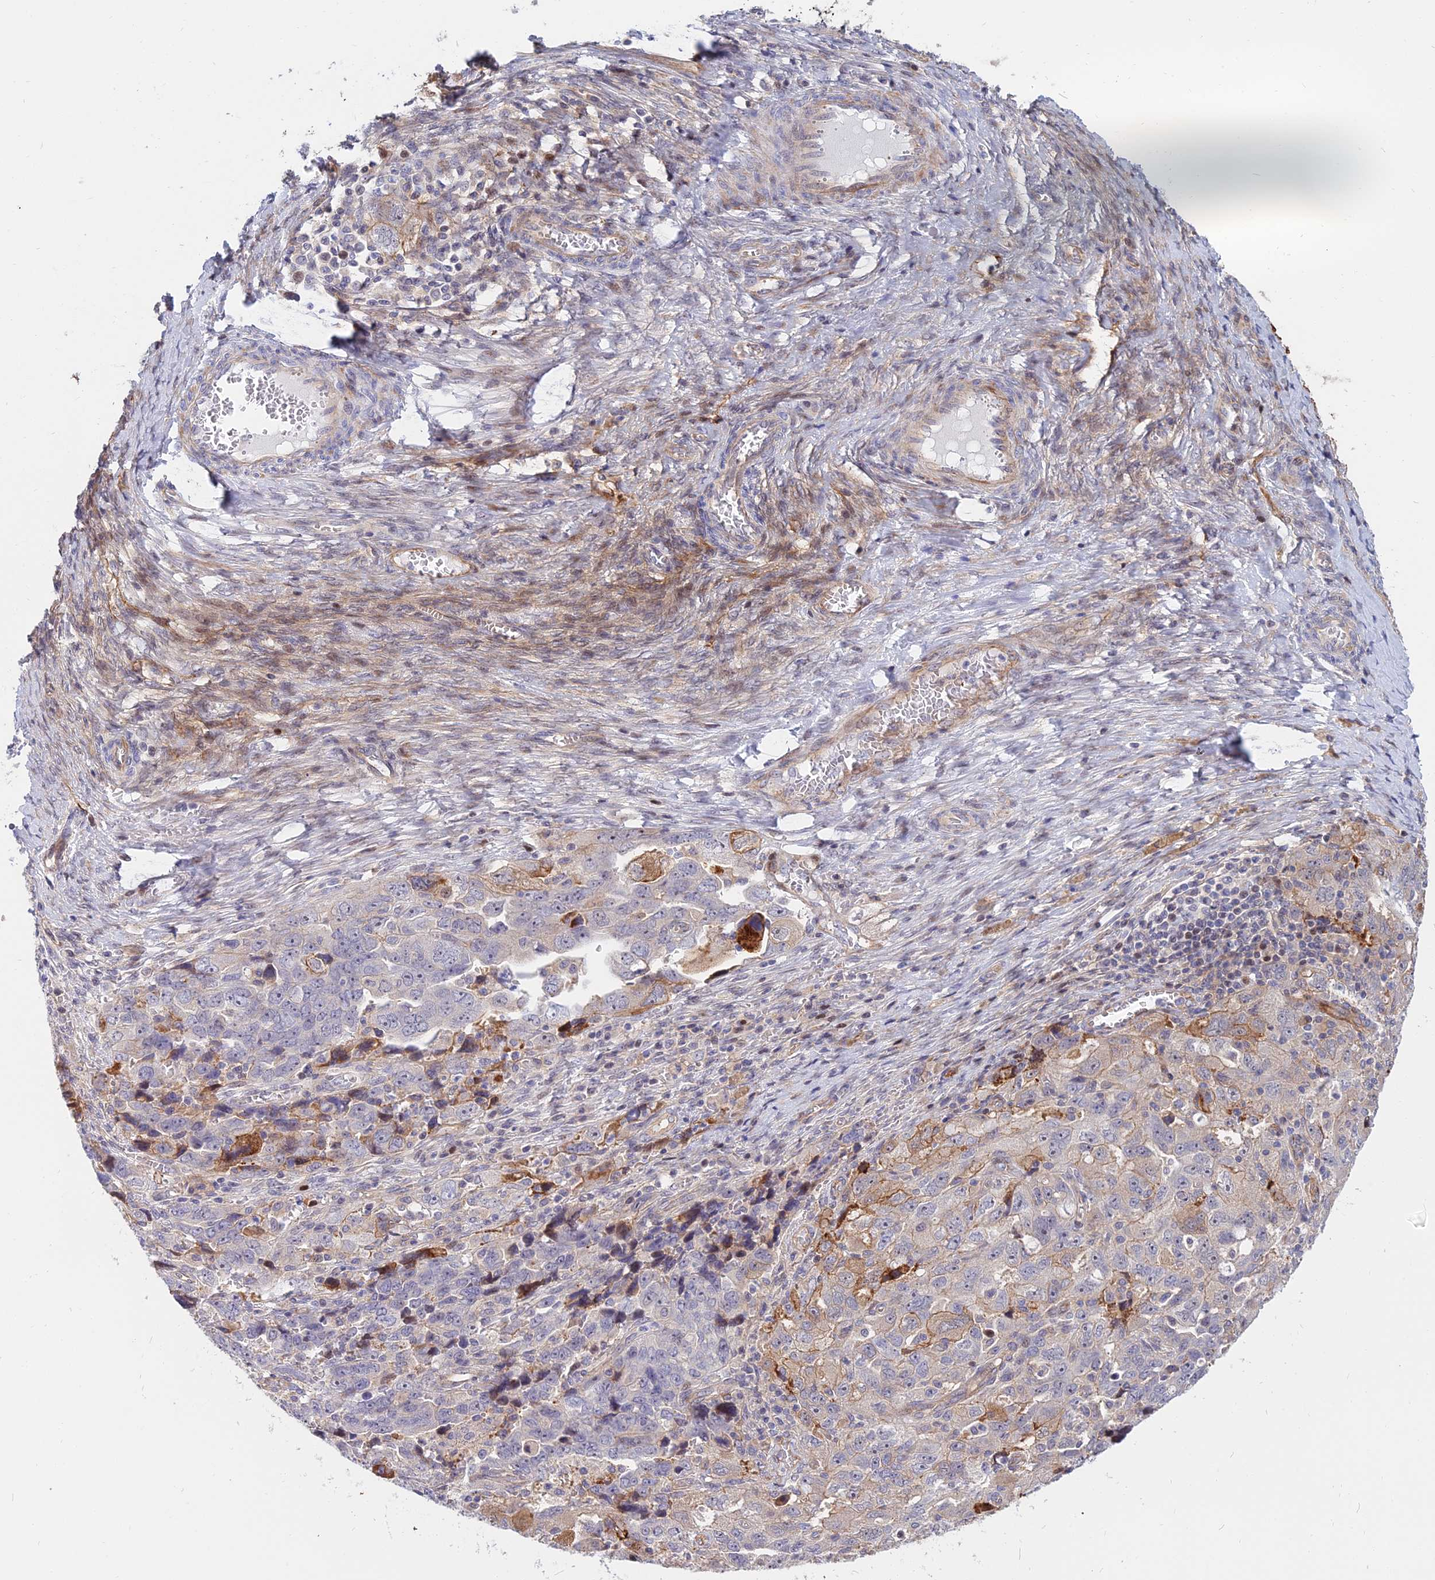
{"staining": {"intensity": "moderate", "quantity": "25%-75%", "location": "cytoplasmic/membranous"}, "tissue": "ovarian cancer", "cell_type": "Tumor cells", "image_type": "cancer", "snomed": [{"axis": "morphology", "description": "Carcinoma, NOS"}, {"axis": "morphology", "description": "Cystadenocarcinoma, serous, NOS"}, {"axis": "topography", "description": "Ovary"}], "caption": "The image demonstrates staining of ovarian cancer (serous cystadenocarcinoma), revealing moderate cytoplasmic/membranous protein expression (brown color) within tumor cells.", "gene": "TRIM43B", "patient": {"sex": "female", "age": 69}}